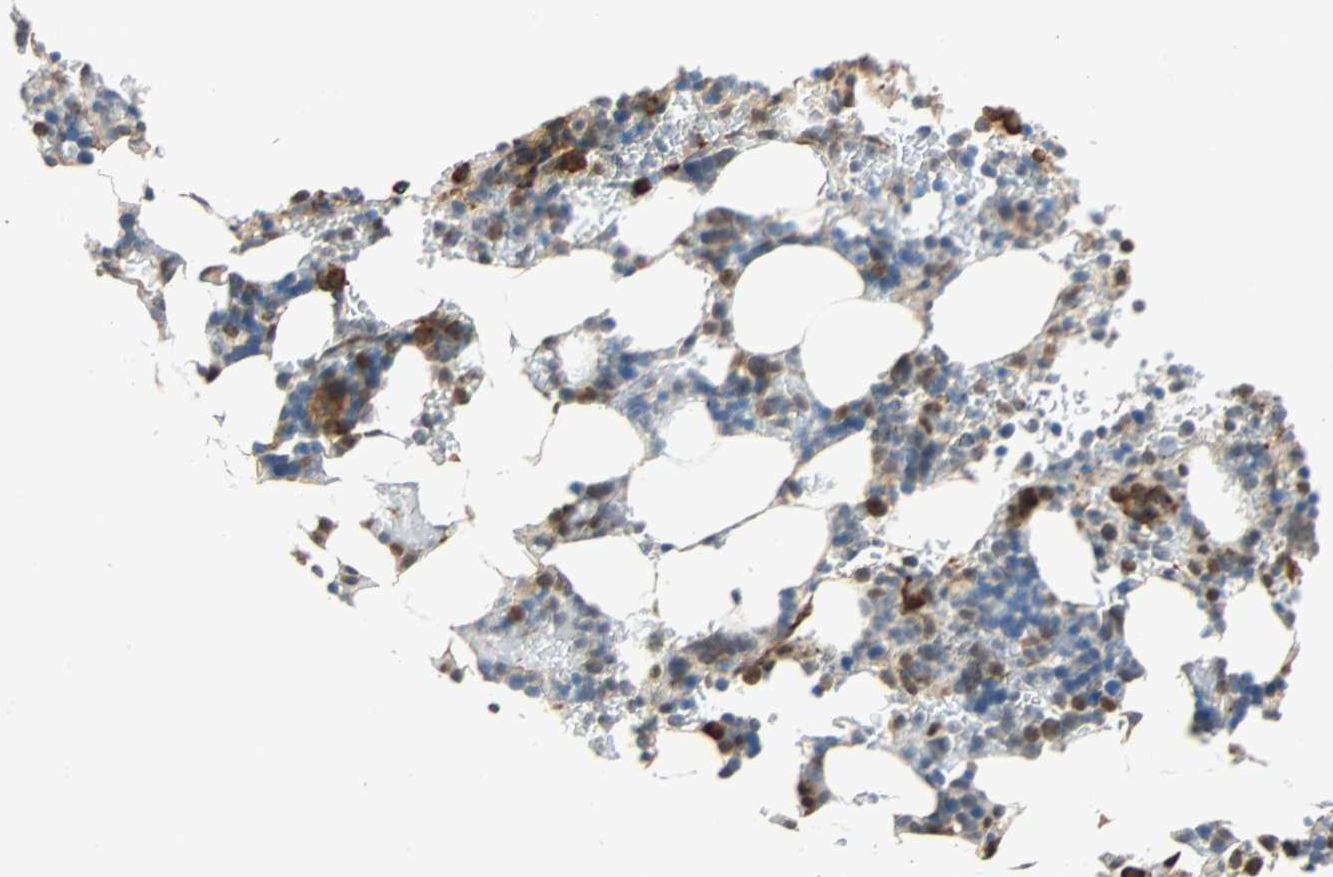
{"staining": {"intensity": "strong", "quantity": "<25%", "location": "cytoplasmic/membranous"}, "tissue": "bone marrow", "cell_type": "Hematopoietic cells", "image_type": "normal", "snomed": [{"axis": "morphology", "description": "Normal tissue, NOS"}, {"axis": "topography", "description": "Bone marrow"}], "caption": "DAB (3,3'-diaminobenzidine) immunohistochemical staining of benign human bone marrow displays strong cytoplasmic/membranous protein staining in approximately <25% of hematopoietic cells.", "gene": "QSER1", "patient": {"sex": "female", "age": 73}}